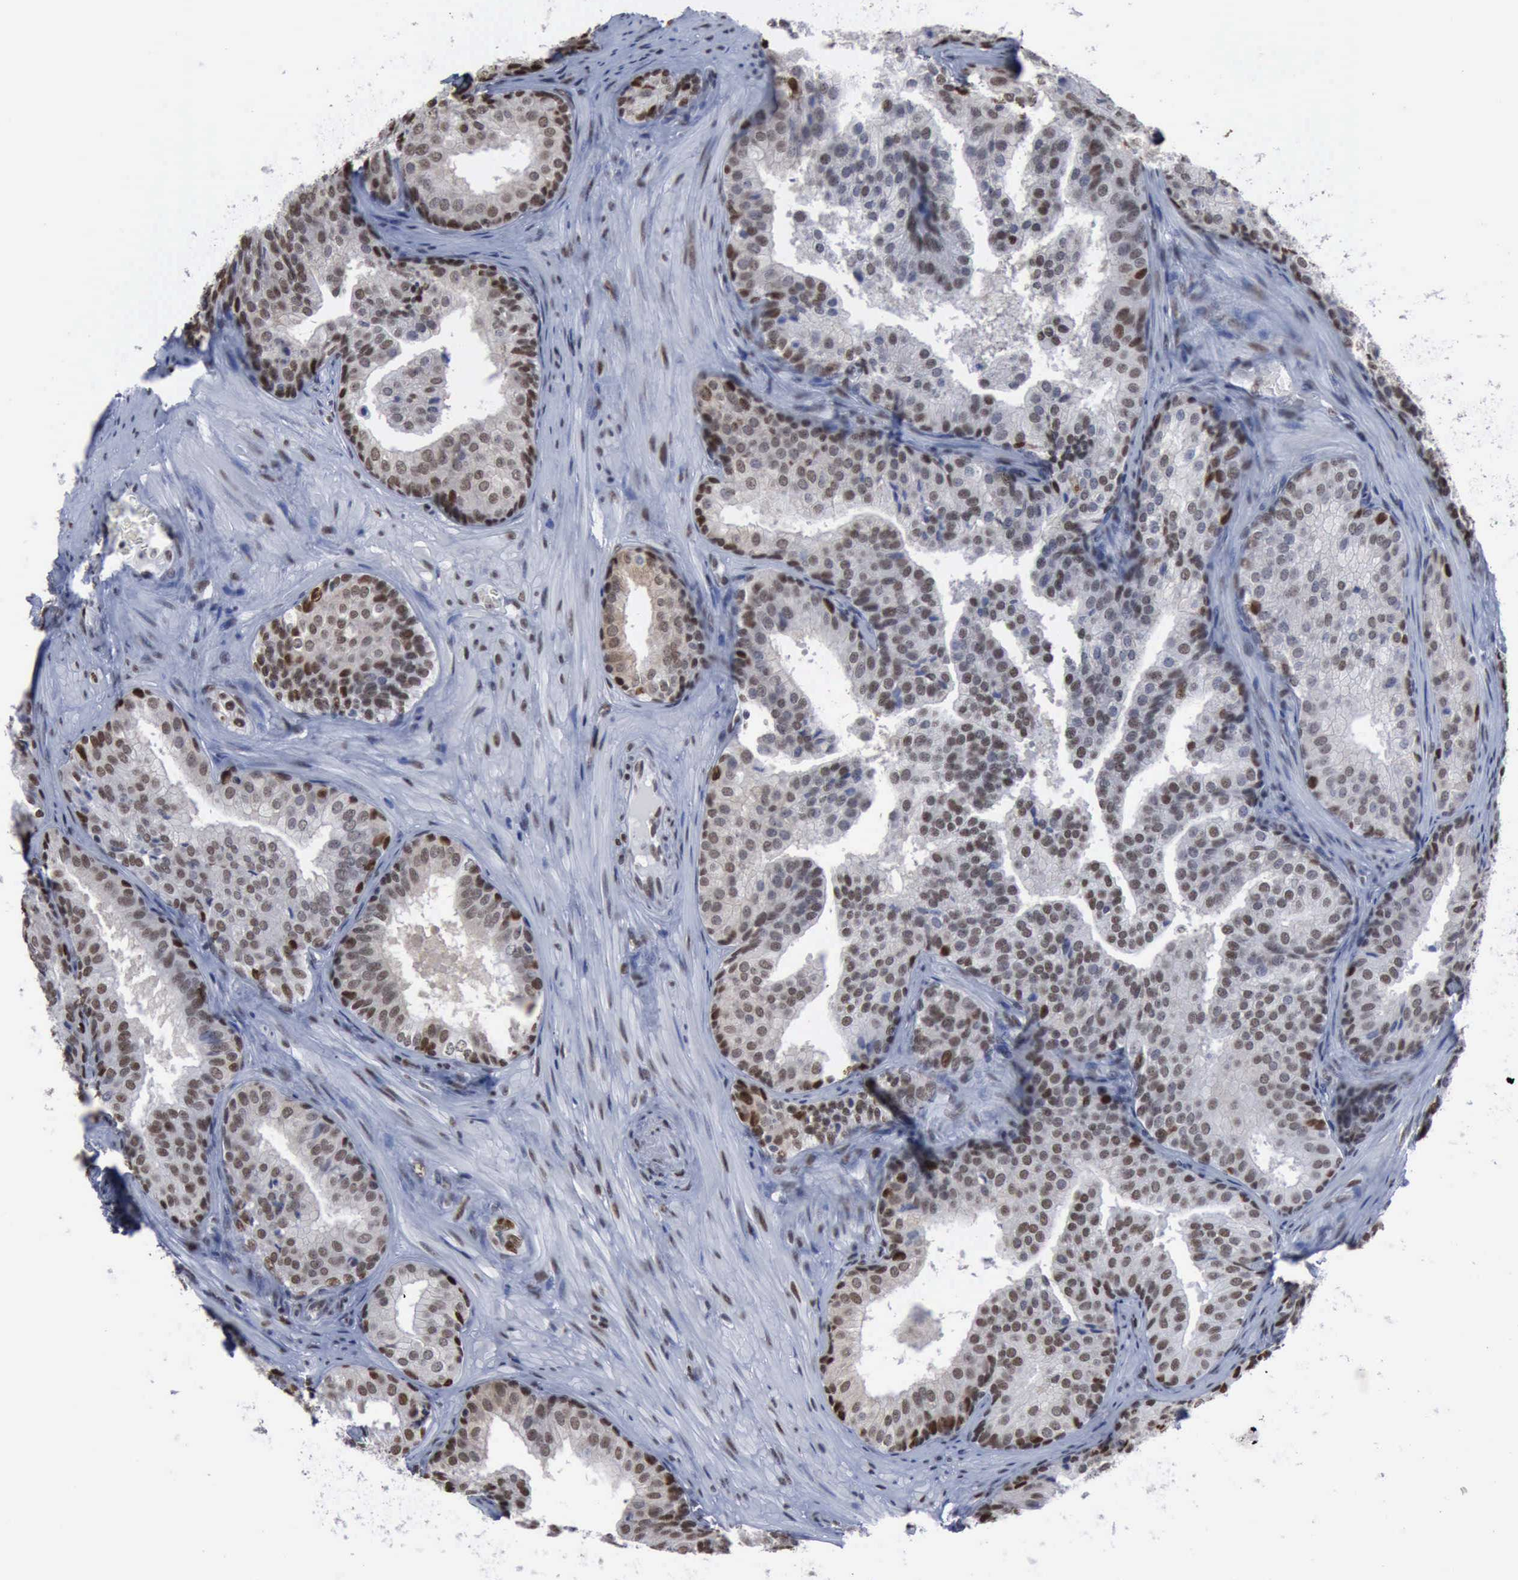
{"staining": {"intensity": "strong", "quantity": ">75%", "location": "nuclear"}, "tissue": "prostate cancer", "cell_type": "Tumor cells", "image_type": "cancer", "snomed": [{"axis": "morphology", "description": "Adenocarcinoma, Low grade"}, {"axis": "topography", "description": "Prostate"}], "caption": "Prostate adenocarcinoma (low-grade) tissue exhibits strong nuclear staining in approximately >75% of tumor cells, visualized by immunohistochemistry.", "gene": "PCNA", "patient": {"sex": "male", "age": 69}}